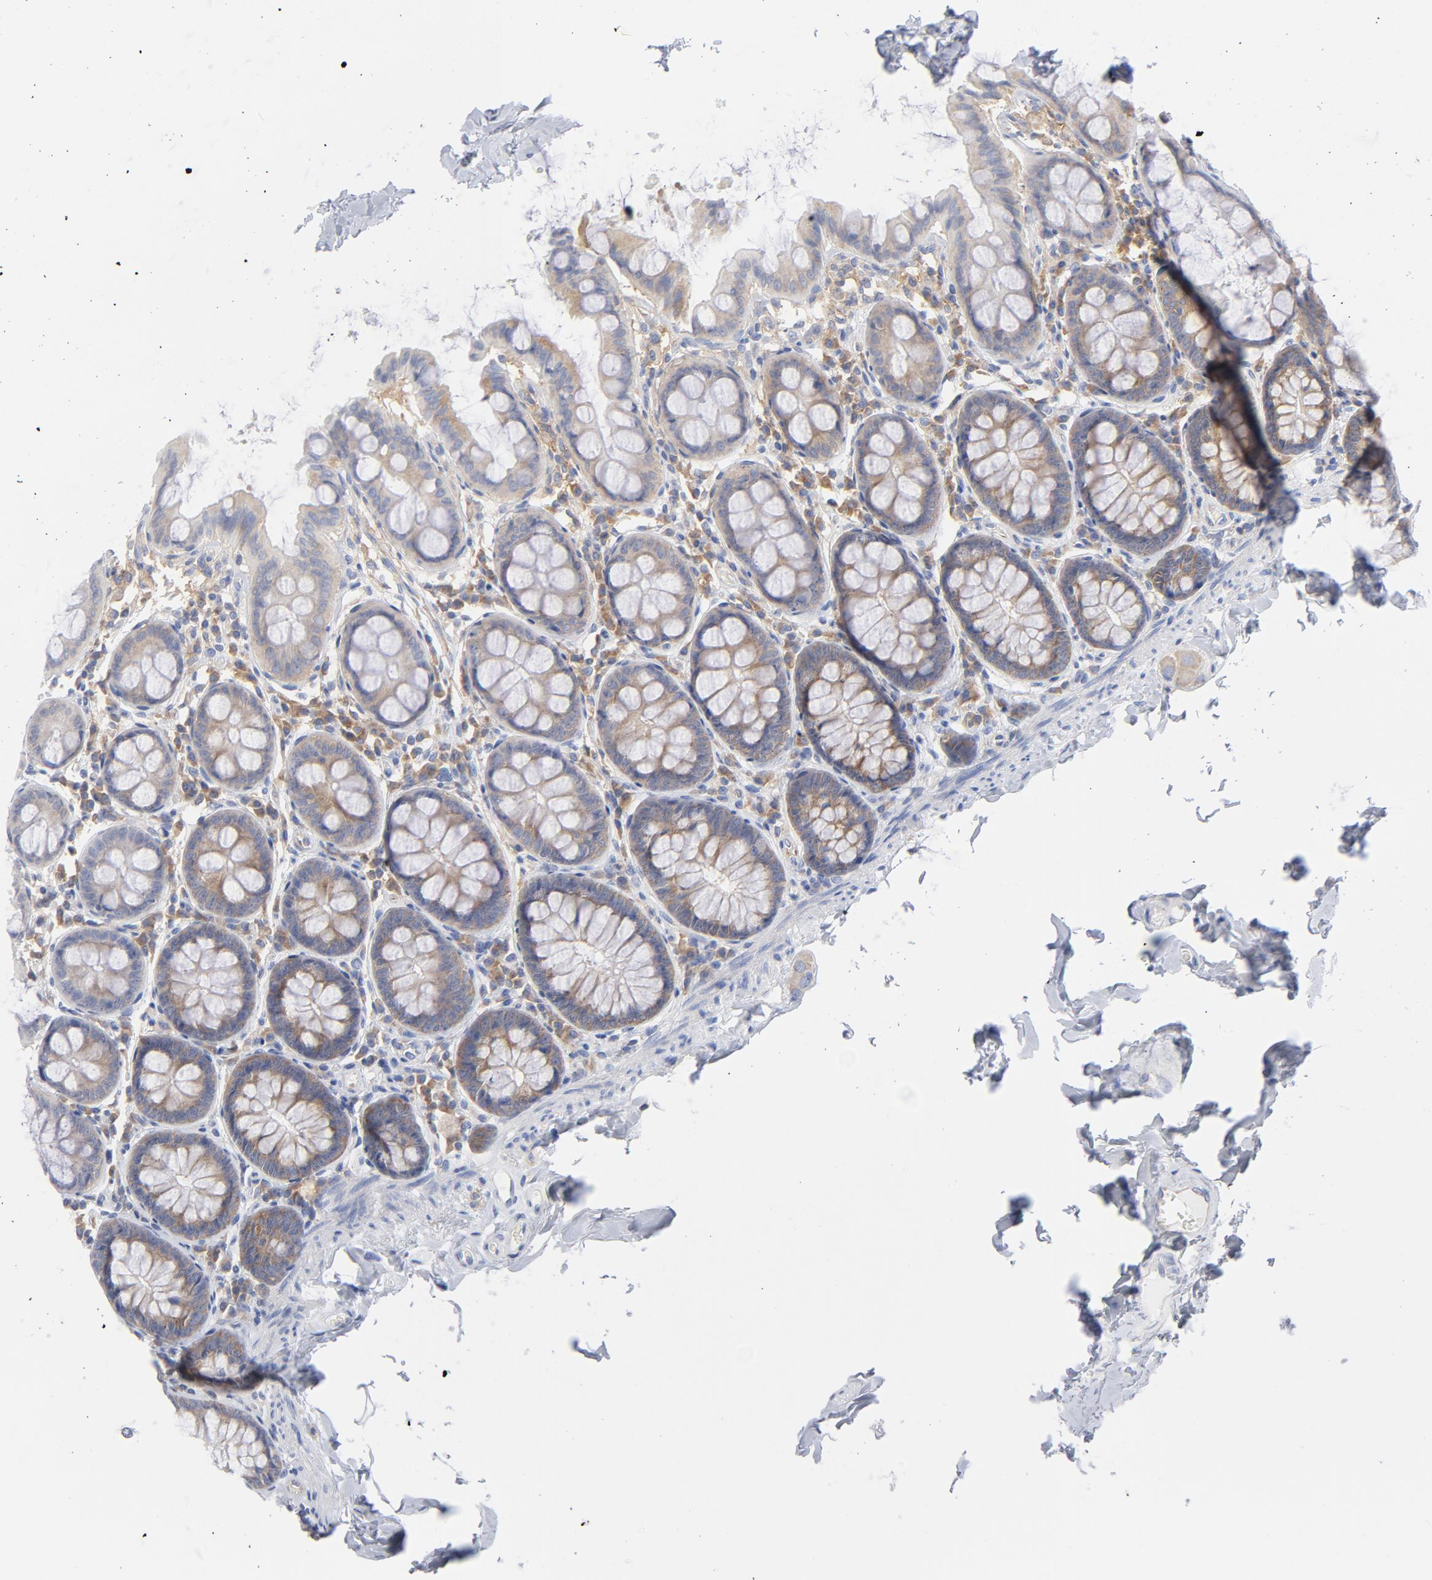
{"staining": {"intensity": "negative", "quantity": "none", "location": "none"}, "tissue": "colon", "cell_type": "Endothelial cells", "image_type": "normal", "snomed": [{"axis": "morphology", "description": "Normal tissue, NOS"}, {"axis": "topography", "description": "Colon"}], "caption": "Protein analysis of benign colon exhibits no significant positivity in endothelial cells.", "gene": "CD86", "patient": {"sex": "female", "age": 61}}